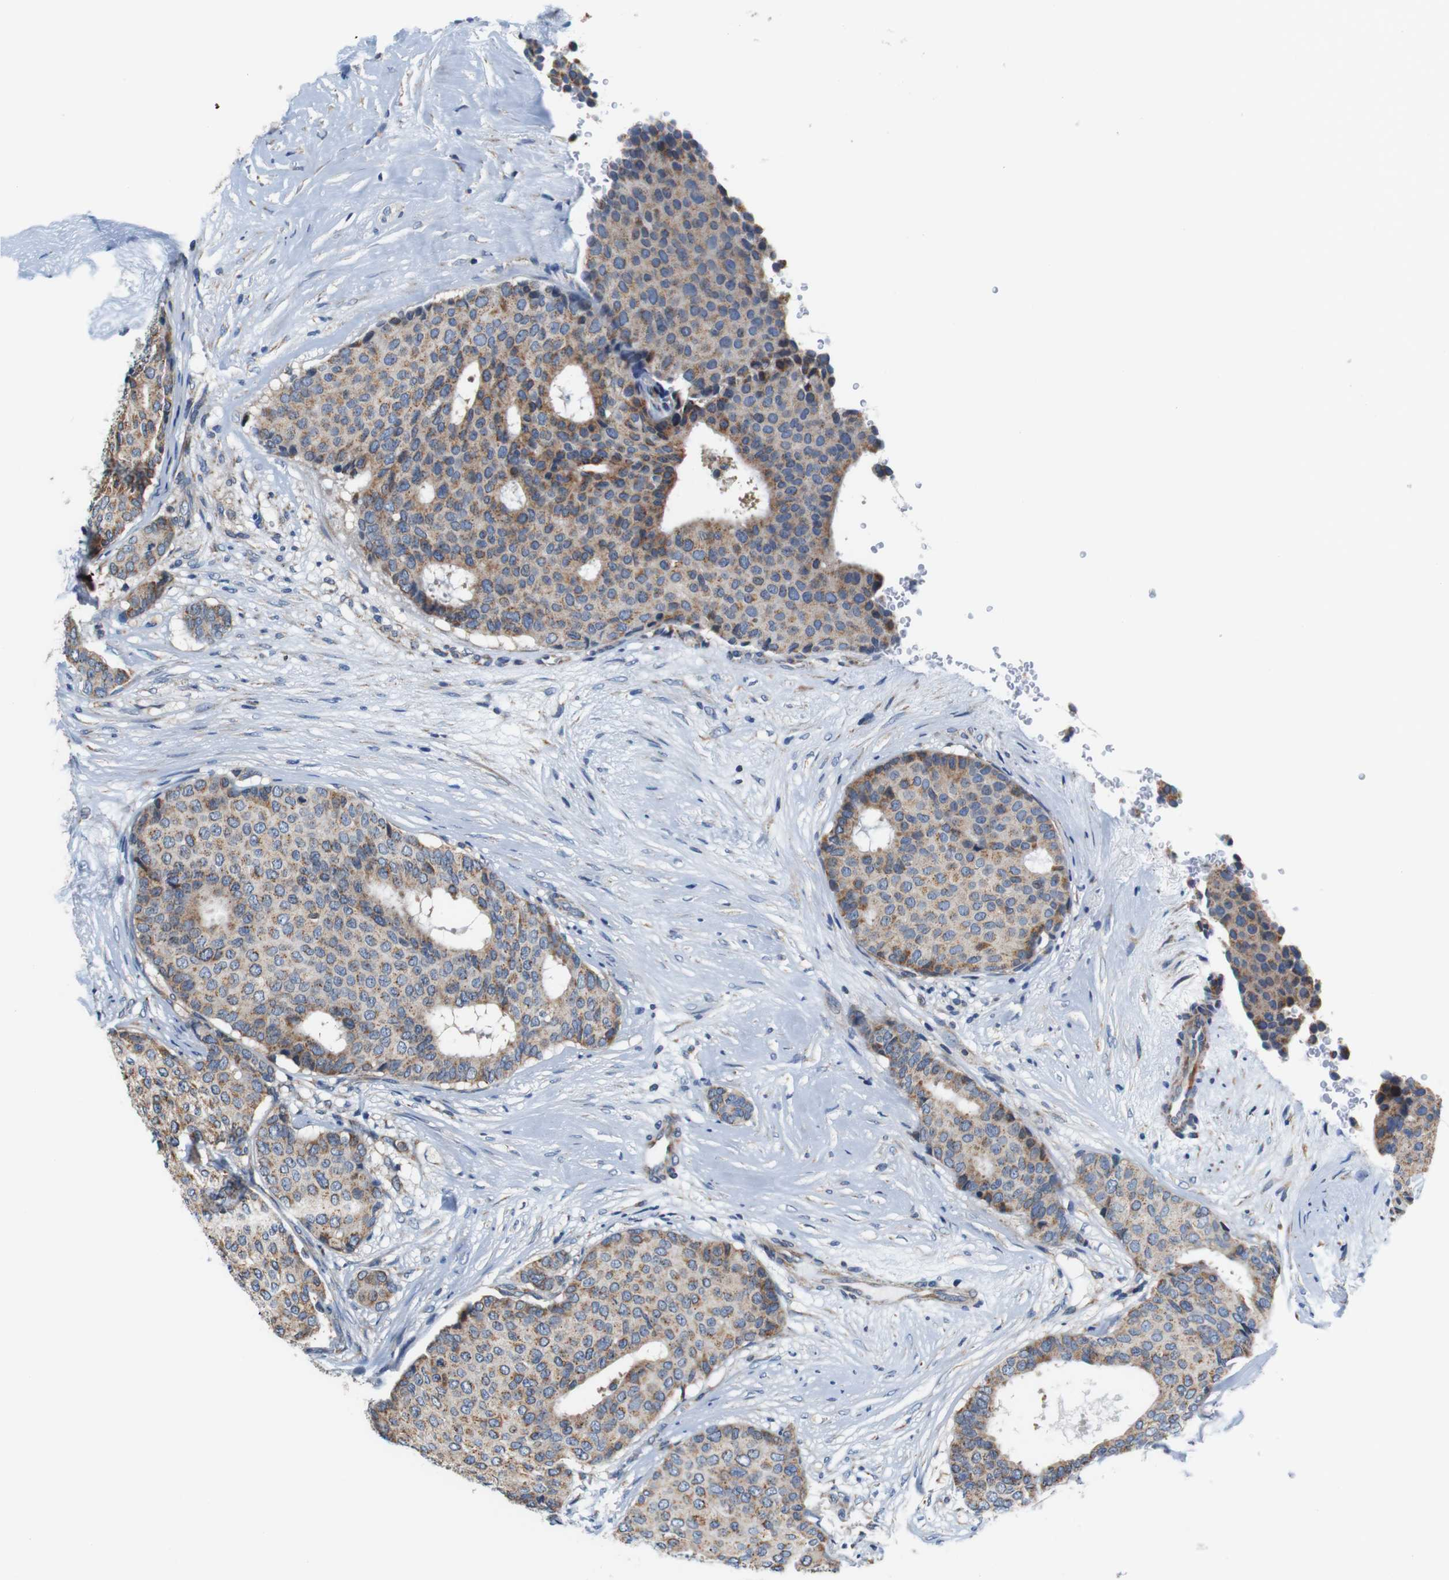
{"staining": {"intensity": "moderate", "quantity": ">75%", "location": "cytoplasmic/membranous"}, "tissue": "breast cancer", "cell_type": "Tumor cells", "image_type": "cancer", "snomed": [{"axis": "morphology", "description": "Duct carcinoma"}, {"axis": "topography", "description": "Breast"}], "caption": "Immunohistochemistry image of neoplastic tissue: breast cancer (infiltrating ductal carcinoma) stained using immunohistochemistry displays medium levels of moderate protein expression localized specifically in the cytoplasmic/membranous of tumor cells, appearing as a cytoplasmic/membranous brown color.", "gene": "LRP4", "patient": {"sex": "female", "age": 75}}